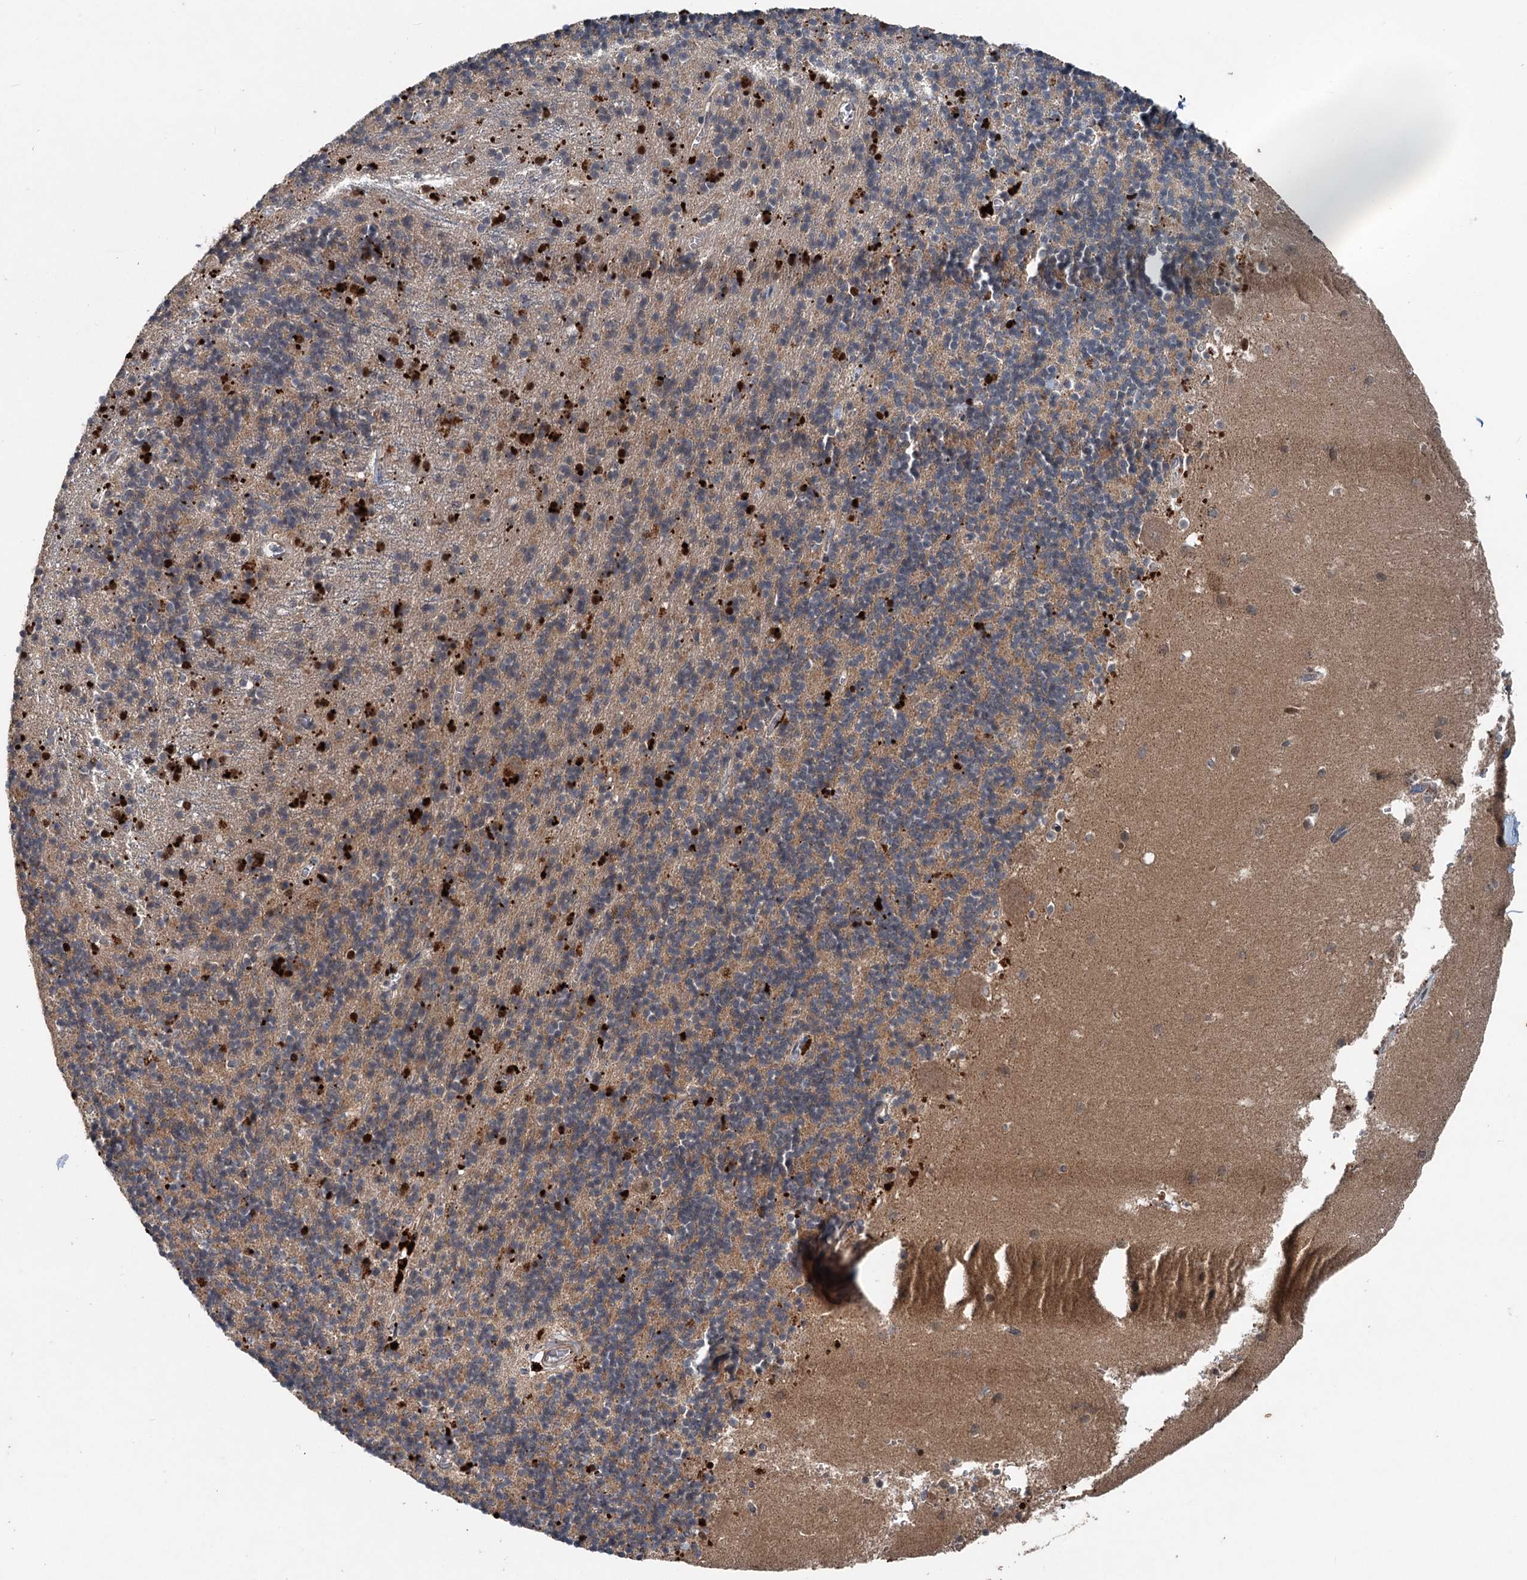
{"staining": {"intensity": "moderate", "quantity": "25%-75%", "location": "cytoplasmic/membranous"}, "tissue": "cerebellum", "cell_type": "Cells in granular layer", "image_type": "normal", "snomed": [{"axis": "morphology", "description": "Normal tissue, NOS"}, {"axis": "topography", "description": "Cerebellum"}], "caption": "Immunohistochemical staining of normal cerebellum demonstrates medium levels of moderate cytoplasmic/membranous expression in about 25%-75% of cells in granular layer.", "gene": "N4BP2L2", "patient": {"sex": "male", "age": 54}}